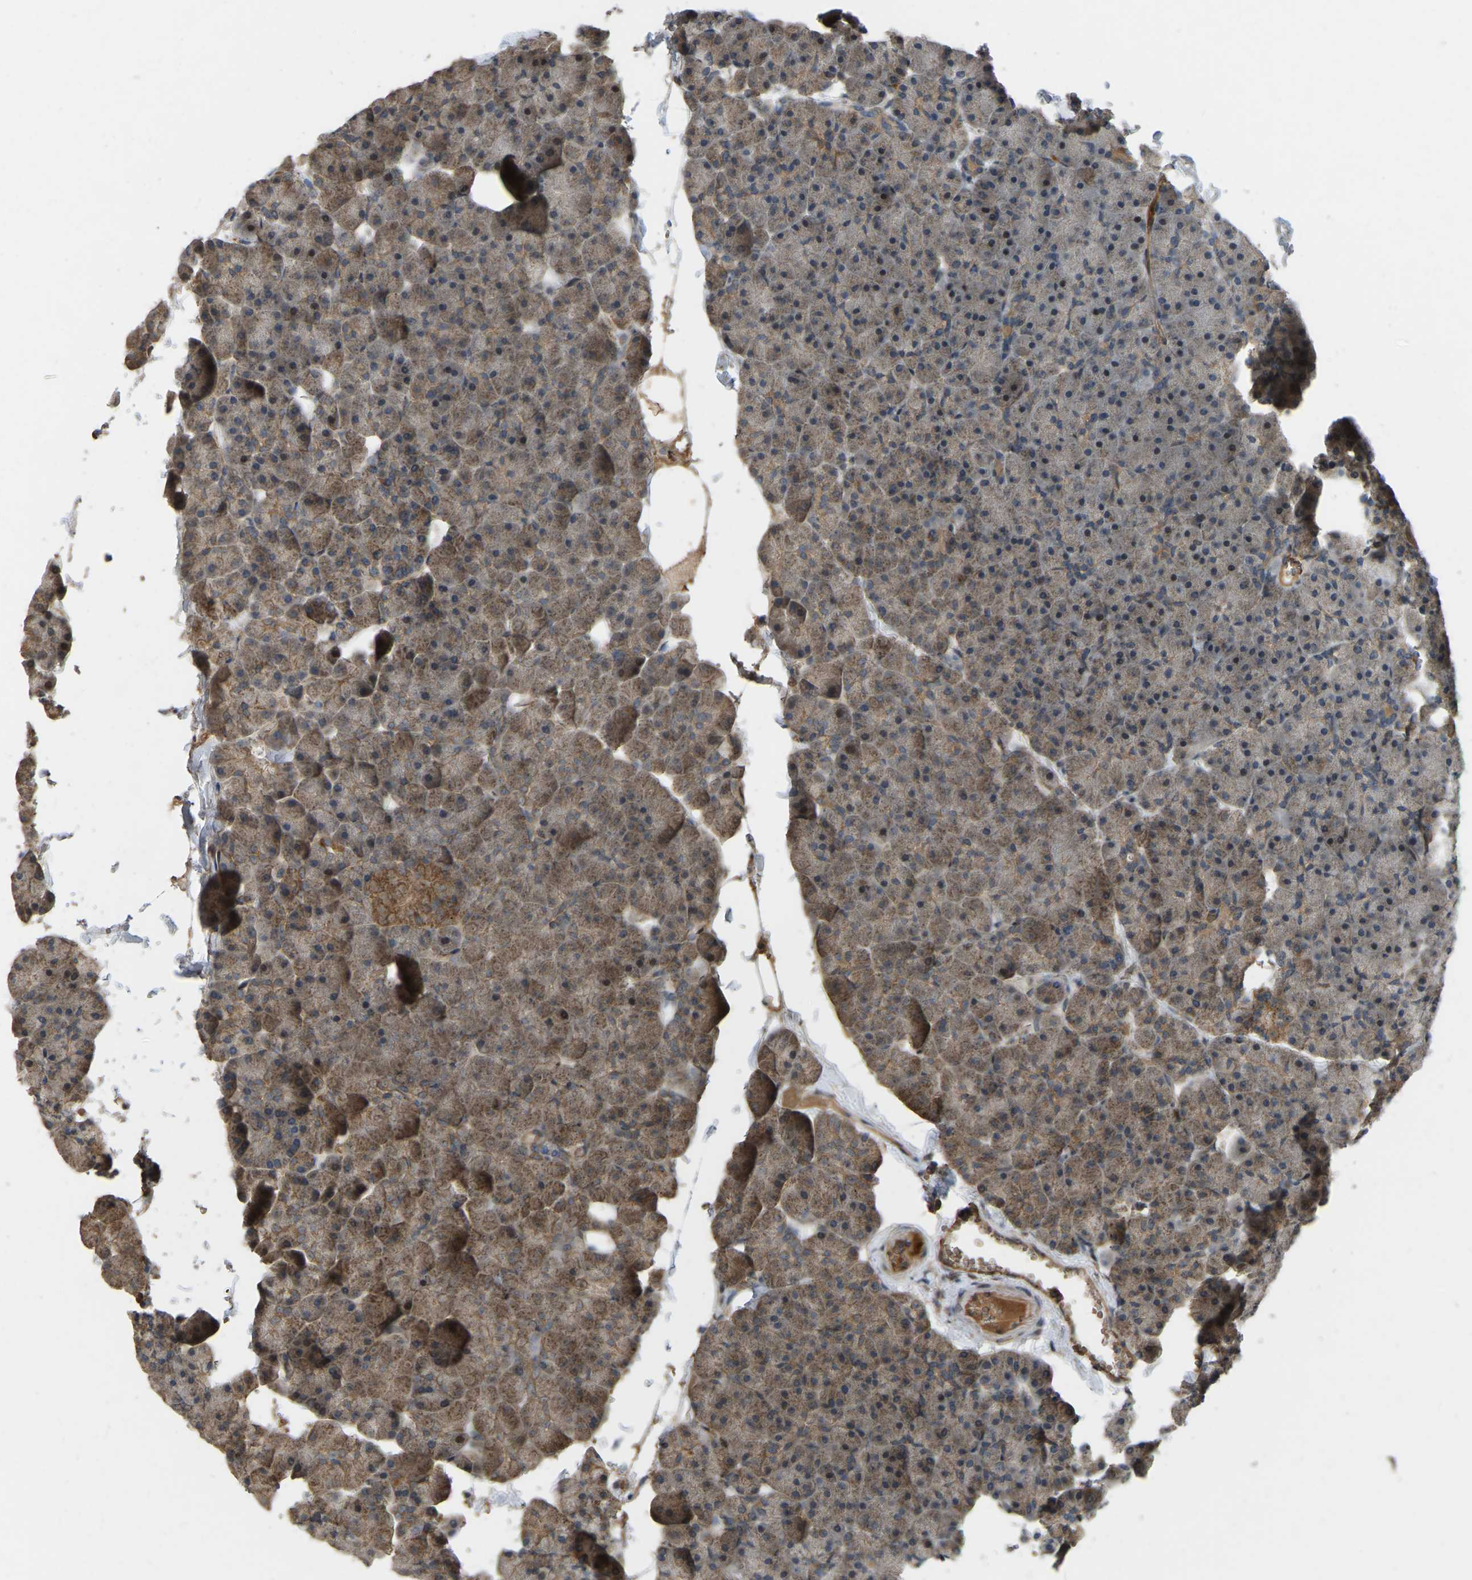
{"staining": {"intensity": "moderate", "quantity": "25%-75%", "location": "cytoplasmic/membranous"}, "tissue": "pancreas", "cell_type": "Exocrine glandular cells", "image_type": "normal", "snomed": [{"axis": "morphology", "description": "Normal tissue, NOS"}, {"axis": "topography", "description": "Pancreas"}], "caption": "Immunohistochemical staining of unremarkable pancreas shows medium levels of moderate cytoplasmic/membranous expression in approximately 25%-75% of exocrine glandular cells. (DAB (3,3'-diaminobenzidine) IHC, brown staining for protein, blue staining for nuclei).", "gene": "C21orf91", "patient": {"sex": "male", "age": 35}}